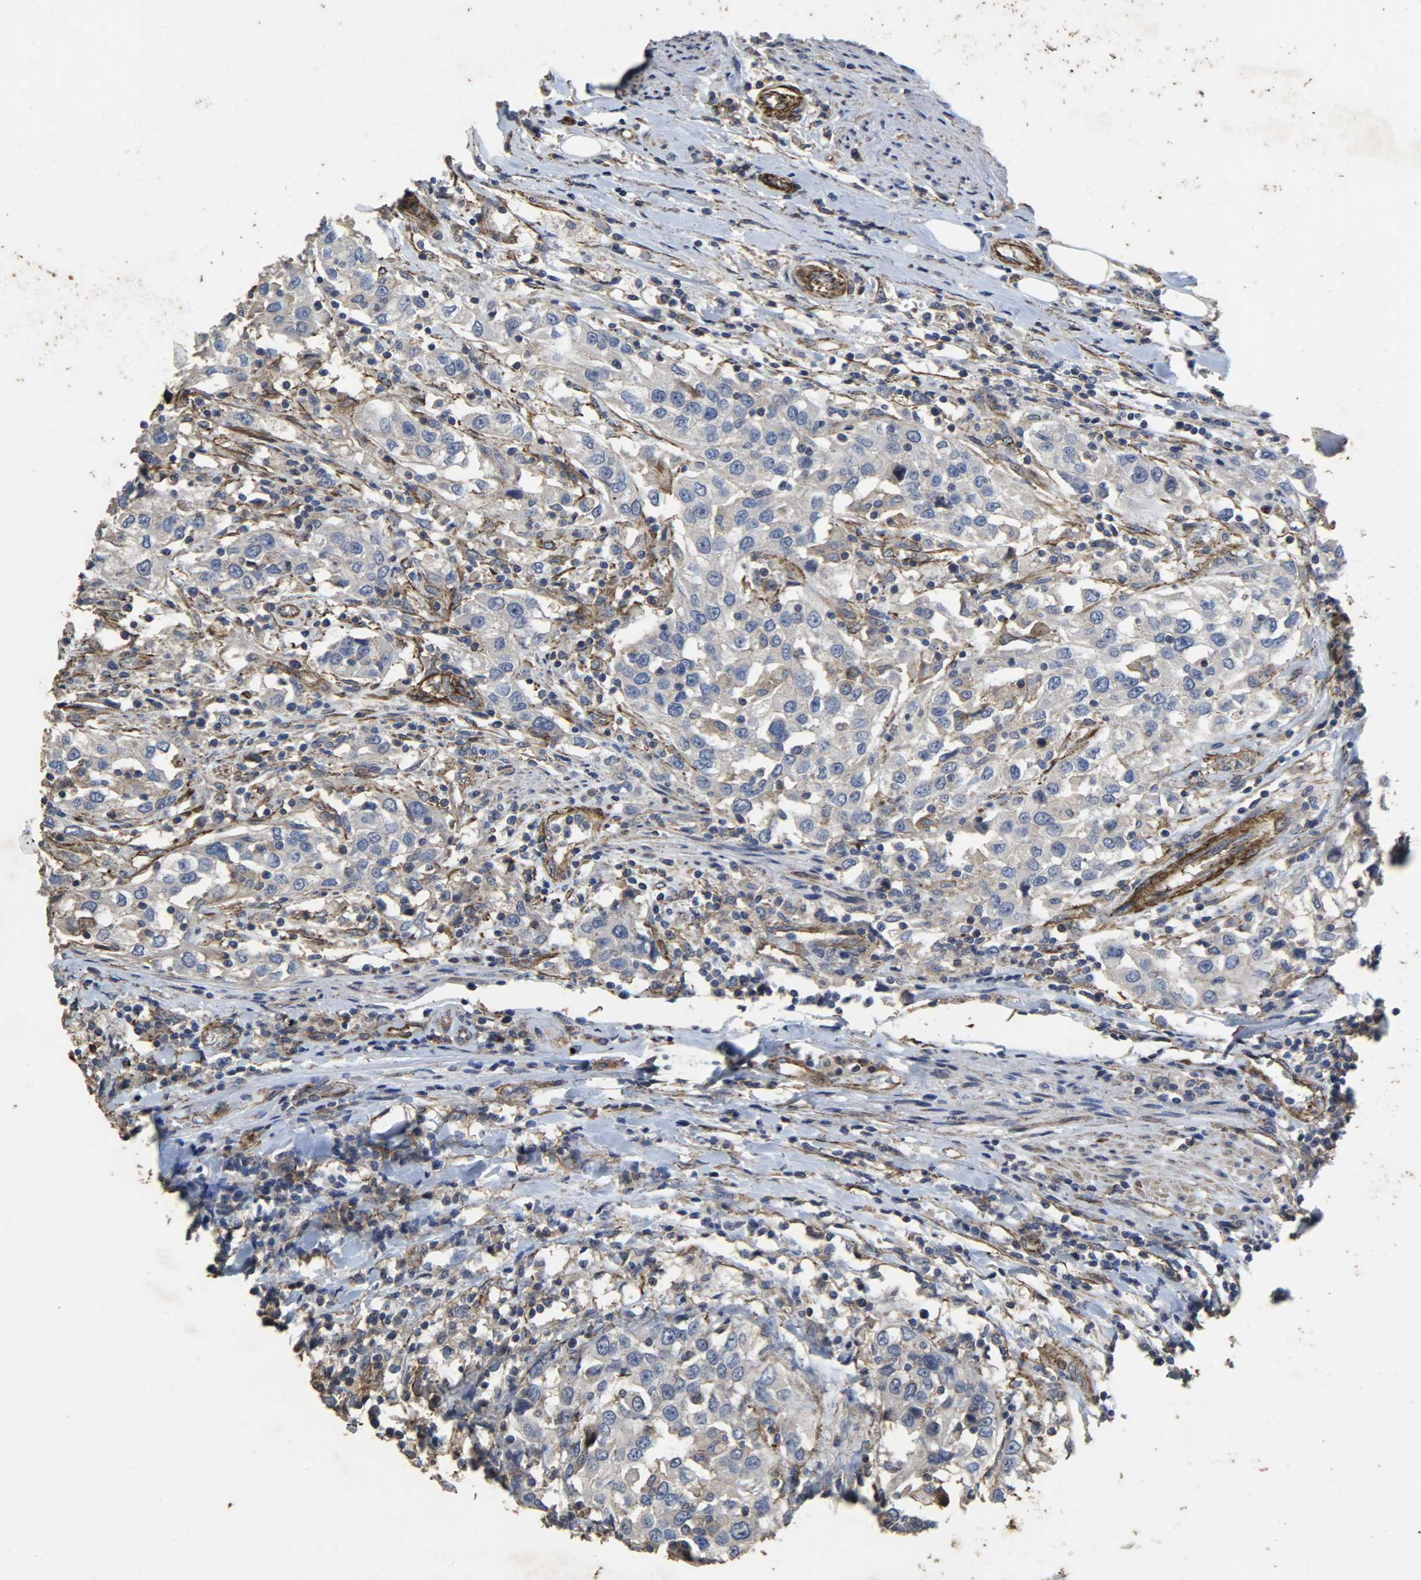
{"staining": {"intensity": "negative", "quantity": "none", "location": "none"}, "tissue": "urothelial cancer", "cell_type": "Tumor cells", "image_type": "cancer", "snomed": [{"axis": "morphology", "description": "Urothelial carcinoma, High grade"}, {"axis": "topography", "description": "Urinary bladder"}], "caption": "There is no significant positivity in tumor cells of high-grade urothelial carcinoma.", "gene": "TPM4", "patient": {"sex": "female", "age": 80}}